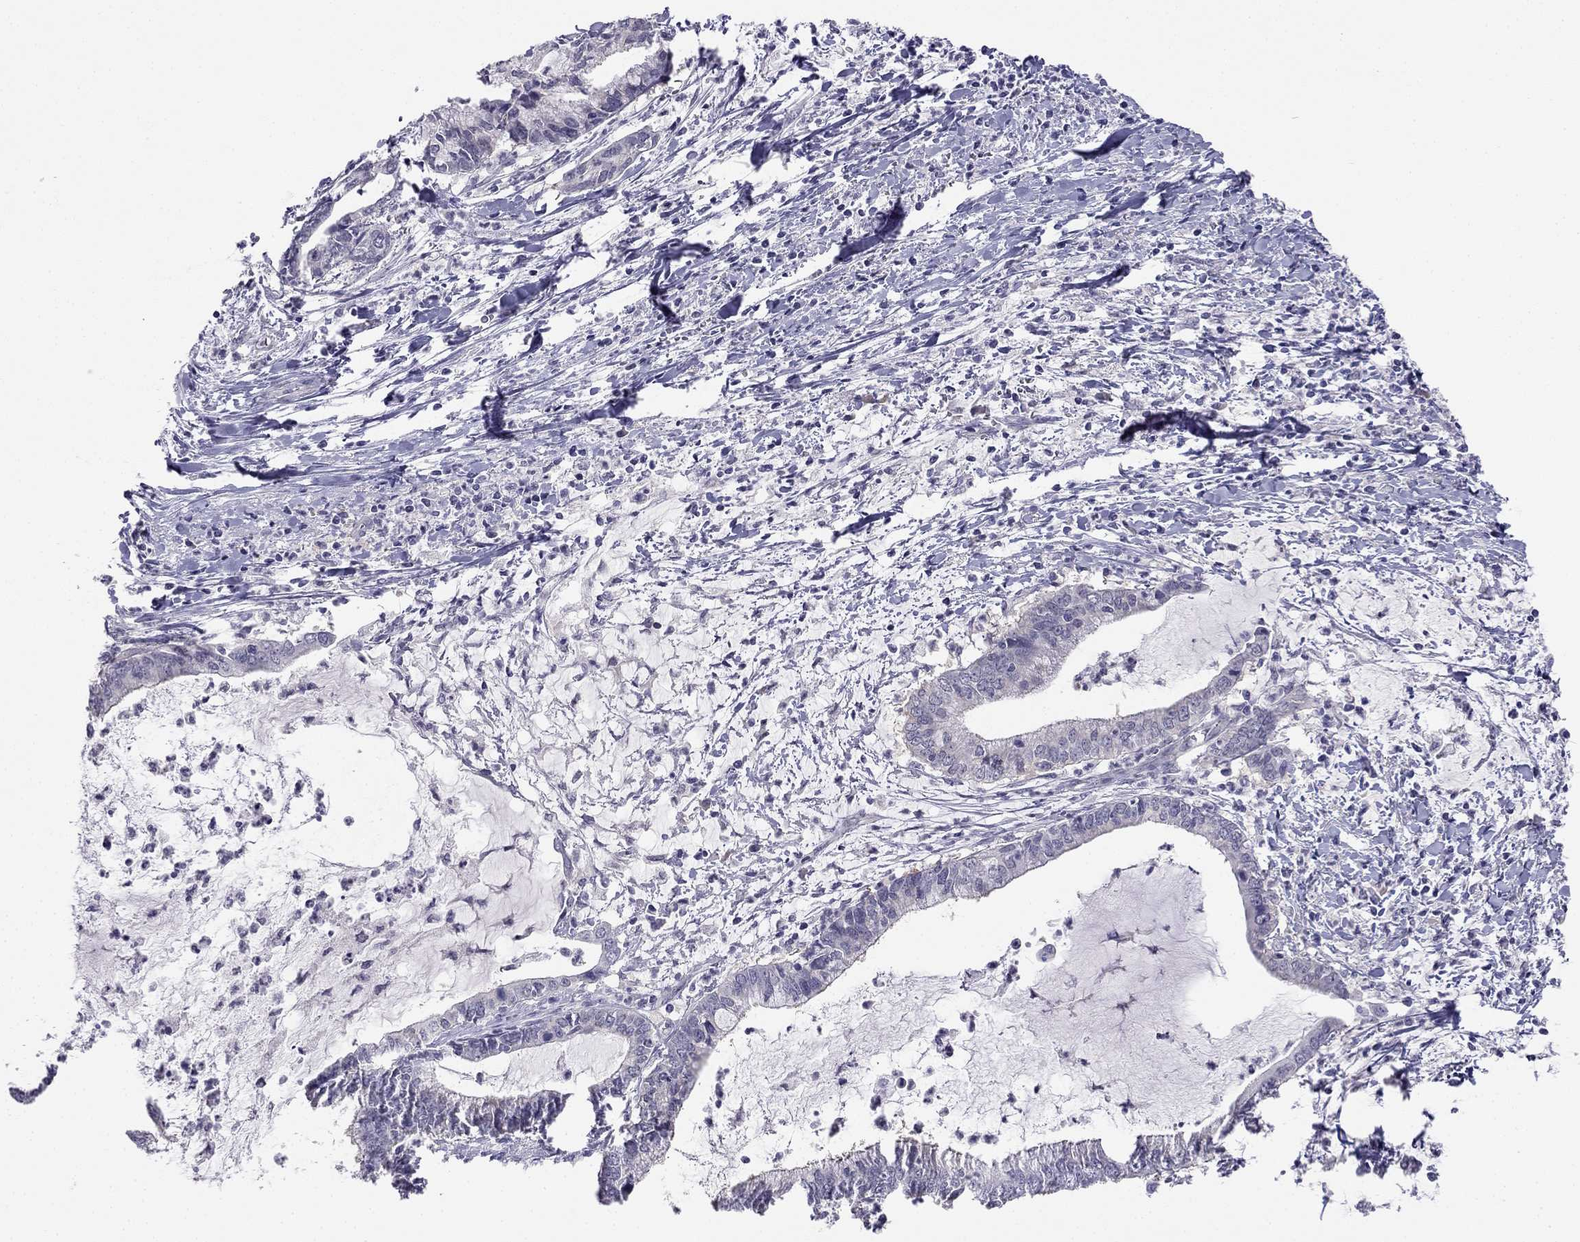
{"staining": {"intensity": "negative", "quantity": "none", "location": "none"}, "tissue": "cervical cancer", "cell_type": "Tumor cells", "image_type": "cancer", "snomed": [{"axis": "morphology", "description": "Adenocarcinoma, NOS"}, {"axis": "topography", "description": "Cervix"}], "caption": "IHC micrograph of neoplastic tissue: cervical cancer stained with DAB (3,3'-diaminobenzidine) exhibits no significant protein expression in tumor cells. Nuclei are stained in blue.", "gene": "C16orf89", "patient": {"sex": "female", "age": 42}}